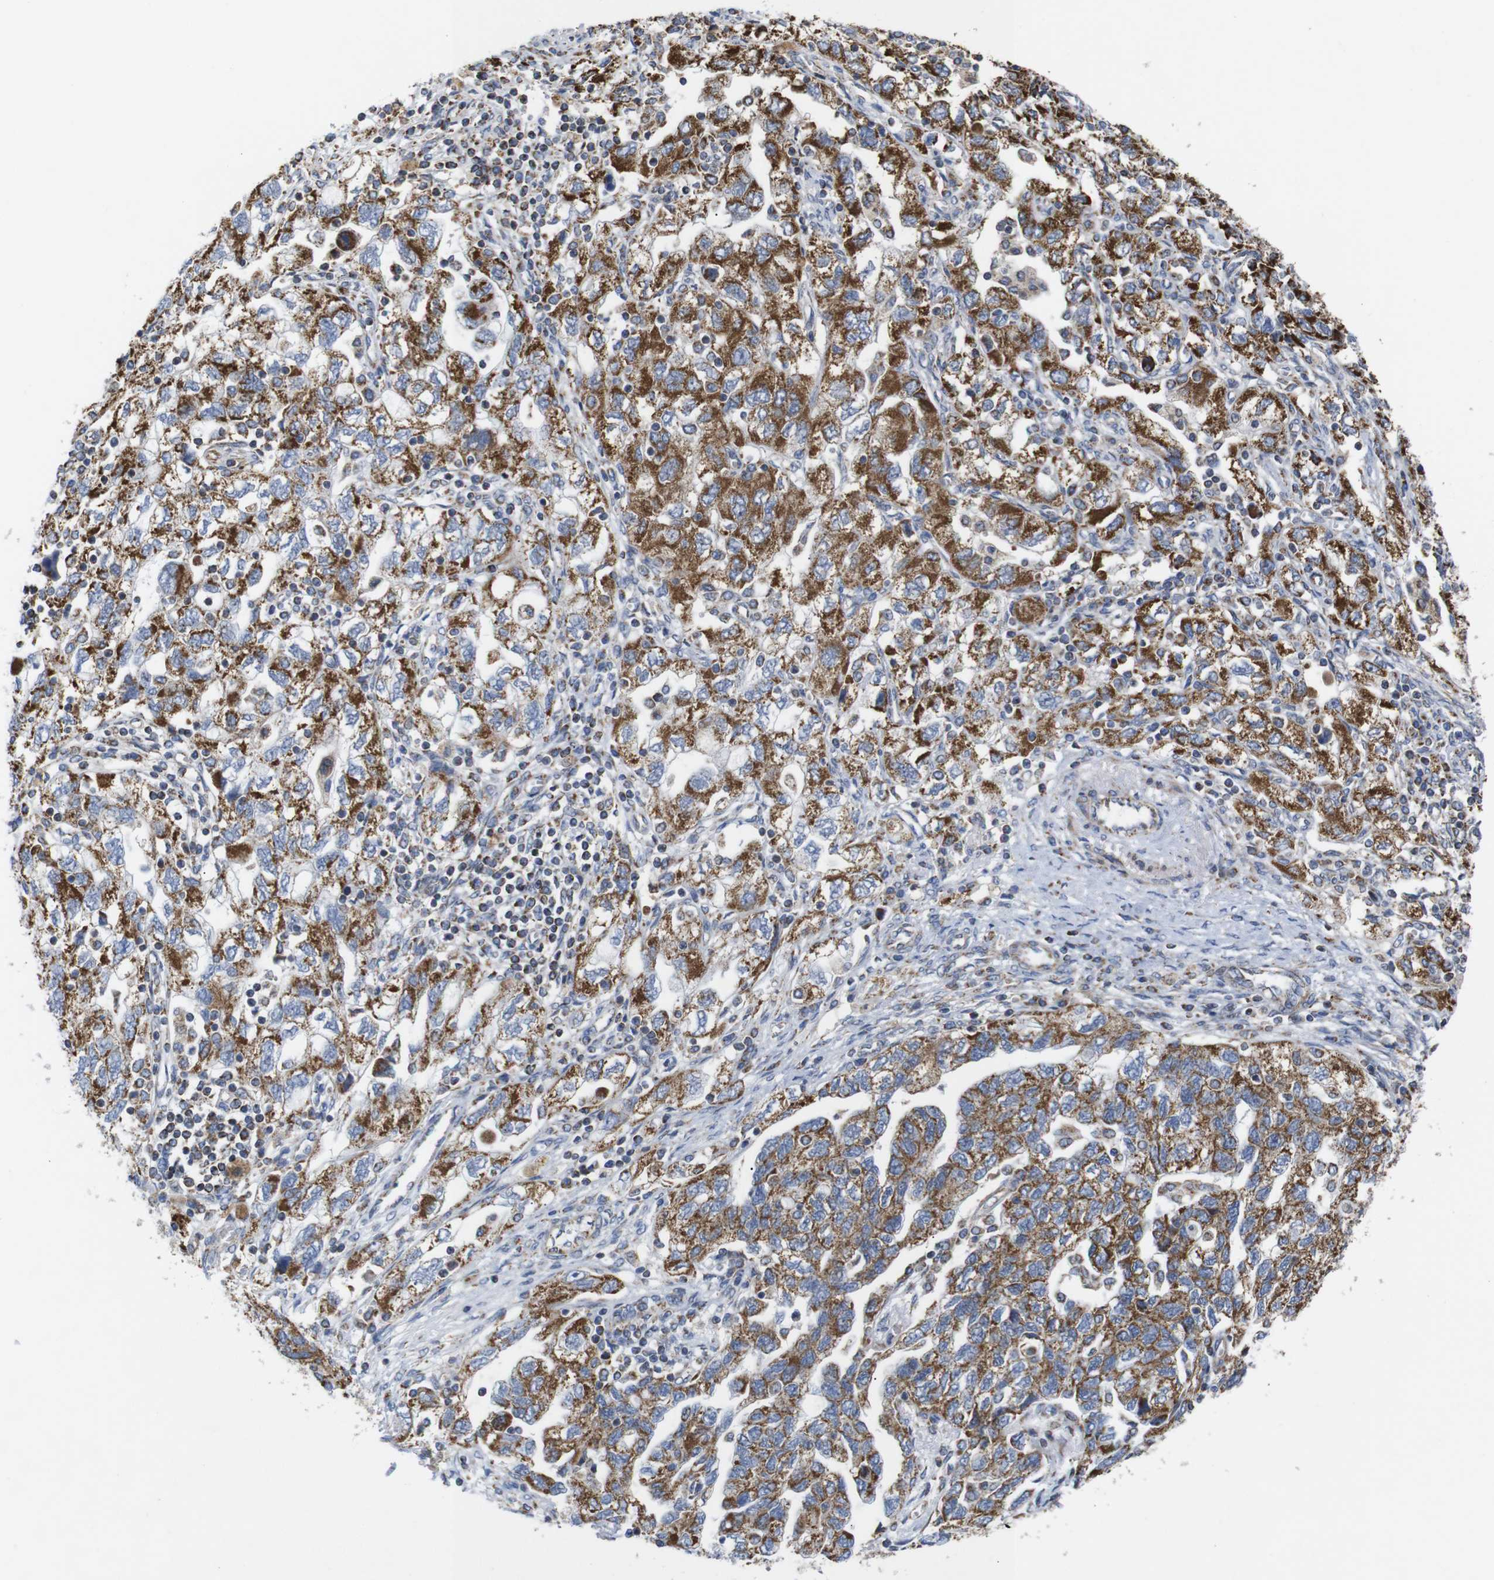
{"staining": {"intensity": "strong", "quantity": ">75%", "location": "cytoplasmic/membranous"}, "tissue": "ovarian cancer", "cell_type": "Tumor cells", "image_type": "cancer", "snomed": [{"axis": "morphology", "description": "Carcinoma, NOS"}, {"axis": "morphology", "description": "Cystadenocarcinoma, serous, NOS"}, {"axis": "topography", "description": "Ovary"}], "caption": "This histopathology image displays ovarian cancer stained with IHC to label a protein in brown. The cytoplasmic/membranous of tumor cells show strong positivity for the protein. Nuclei are counter-stained blue.", "gene": "FAM171B", "patient": {"sex": "female", "age": 69}}